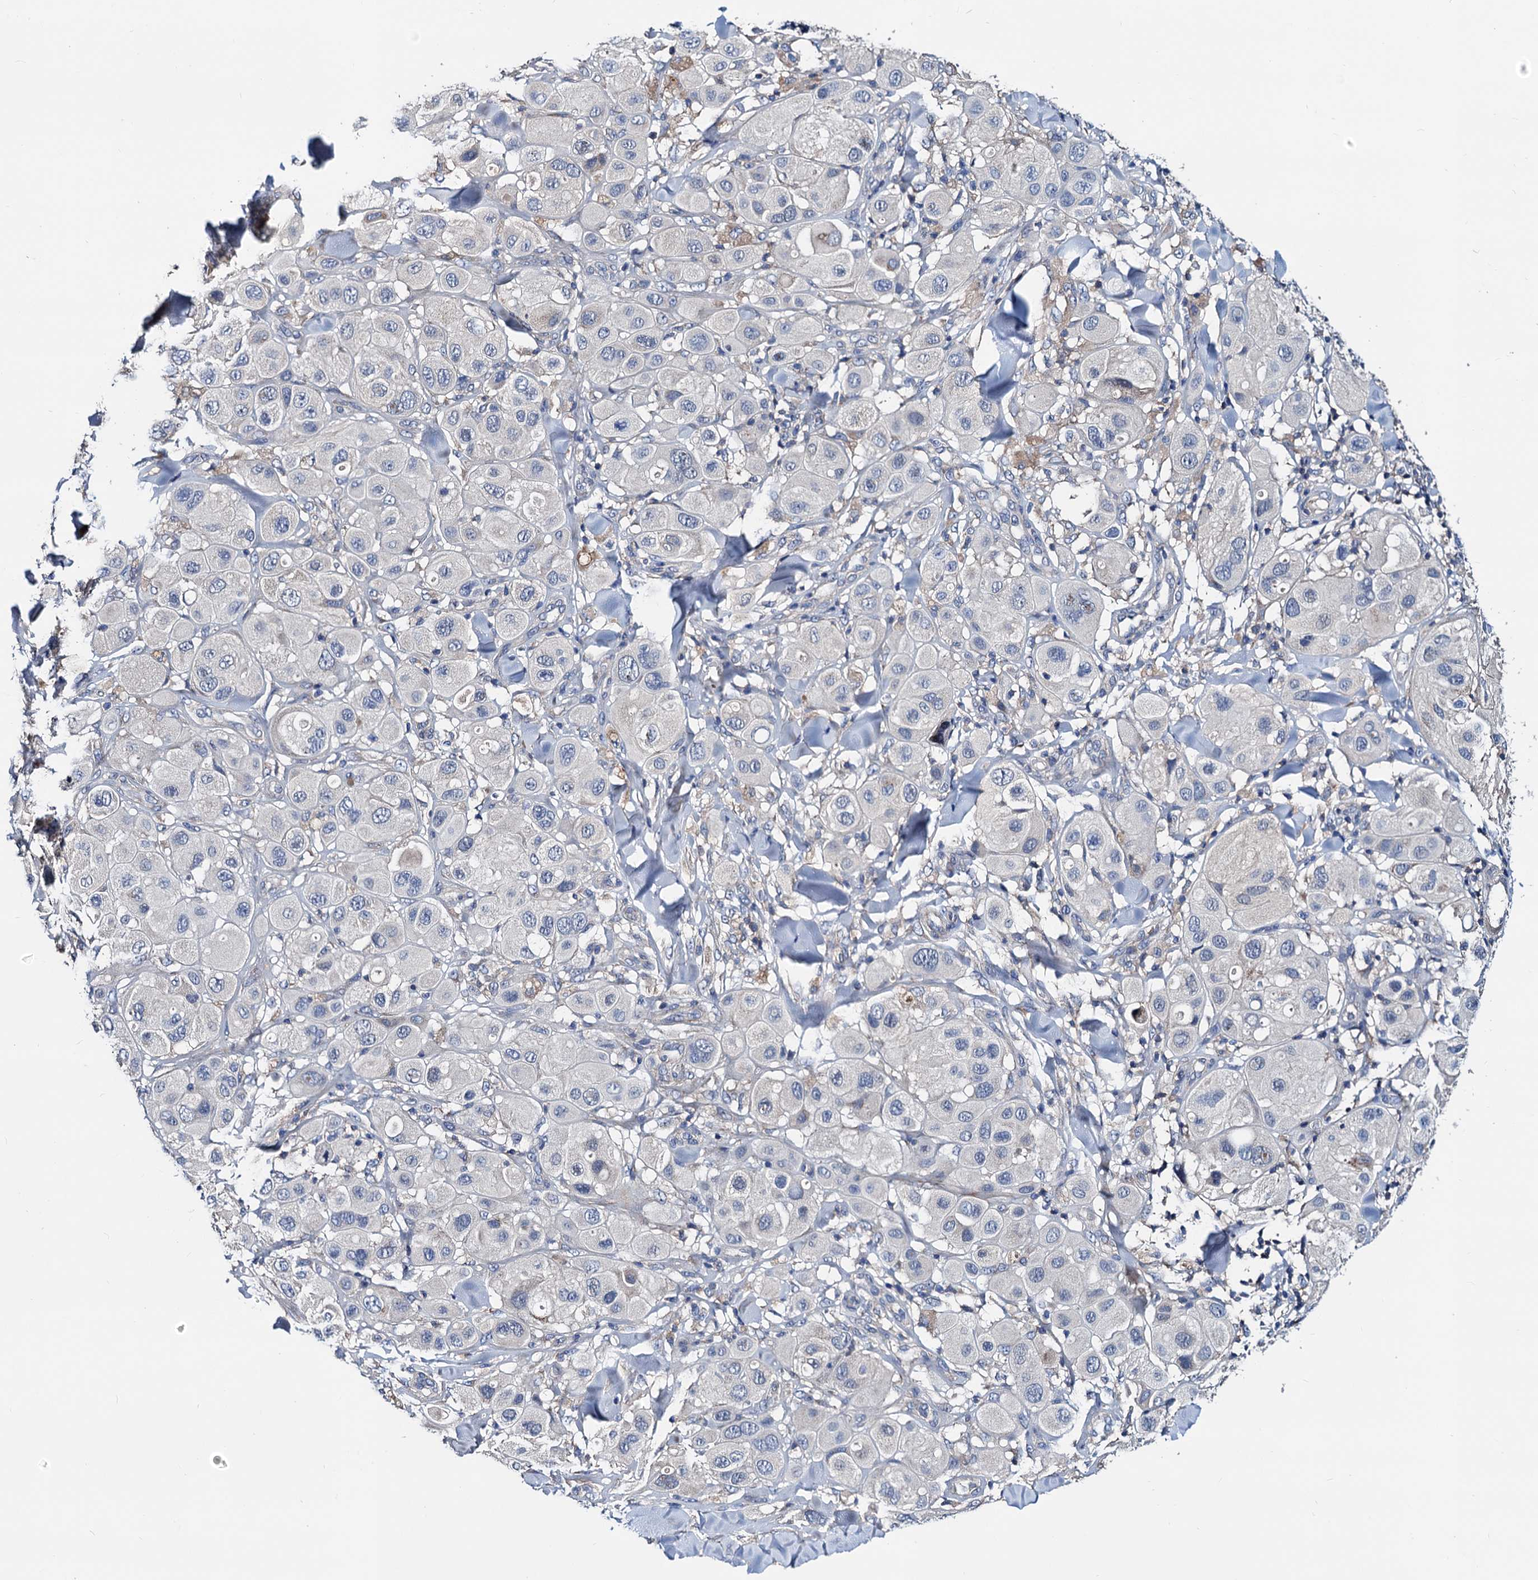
{"staining": {"intensity": "negative", "quantity": "none", "location": "none"}, "tissue": "melanoma", "cell_type": "Tumor cells", "image_type": "cancer", "snomed": [{"axis": "morphology", "description": "Malignant melanoma, Metastatic site"}, {"axis": "topography", "description": "Skin"}], "caption": "This is an immunohistochemistry micrograph of melanoma. There is no positivity in tumor cells.", "gene": "GCOM1", "patient": {"sex": "male", "age": 41}}